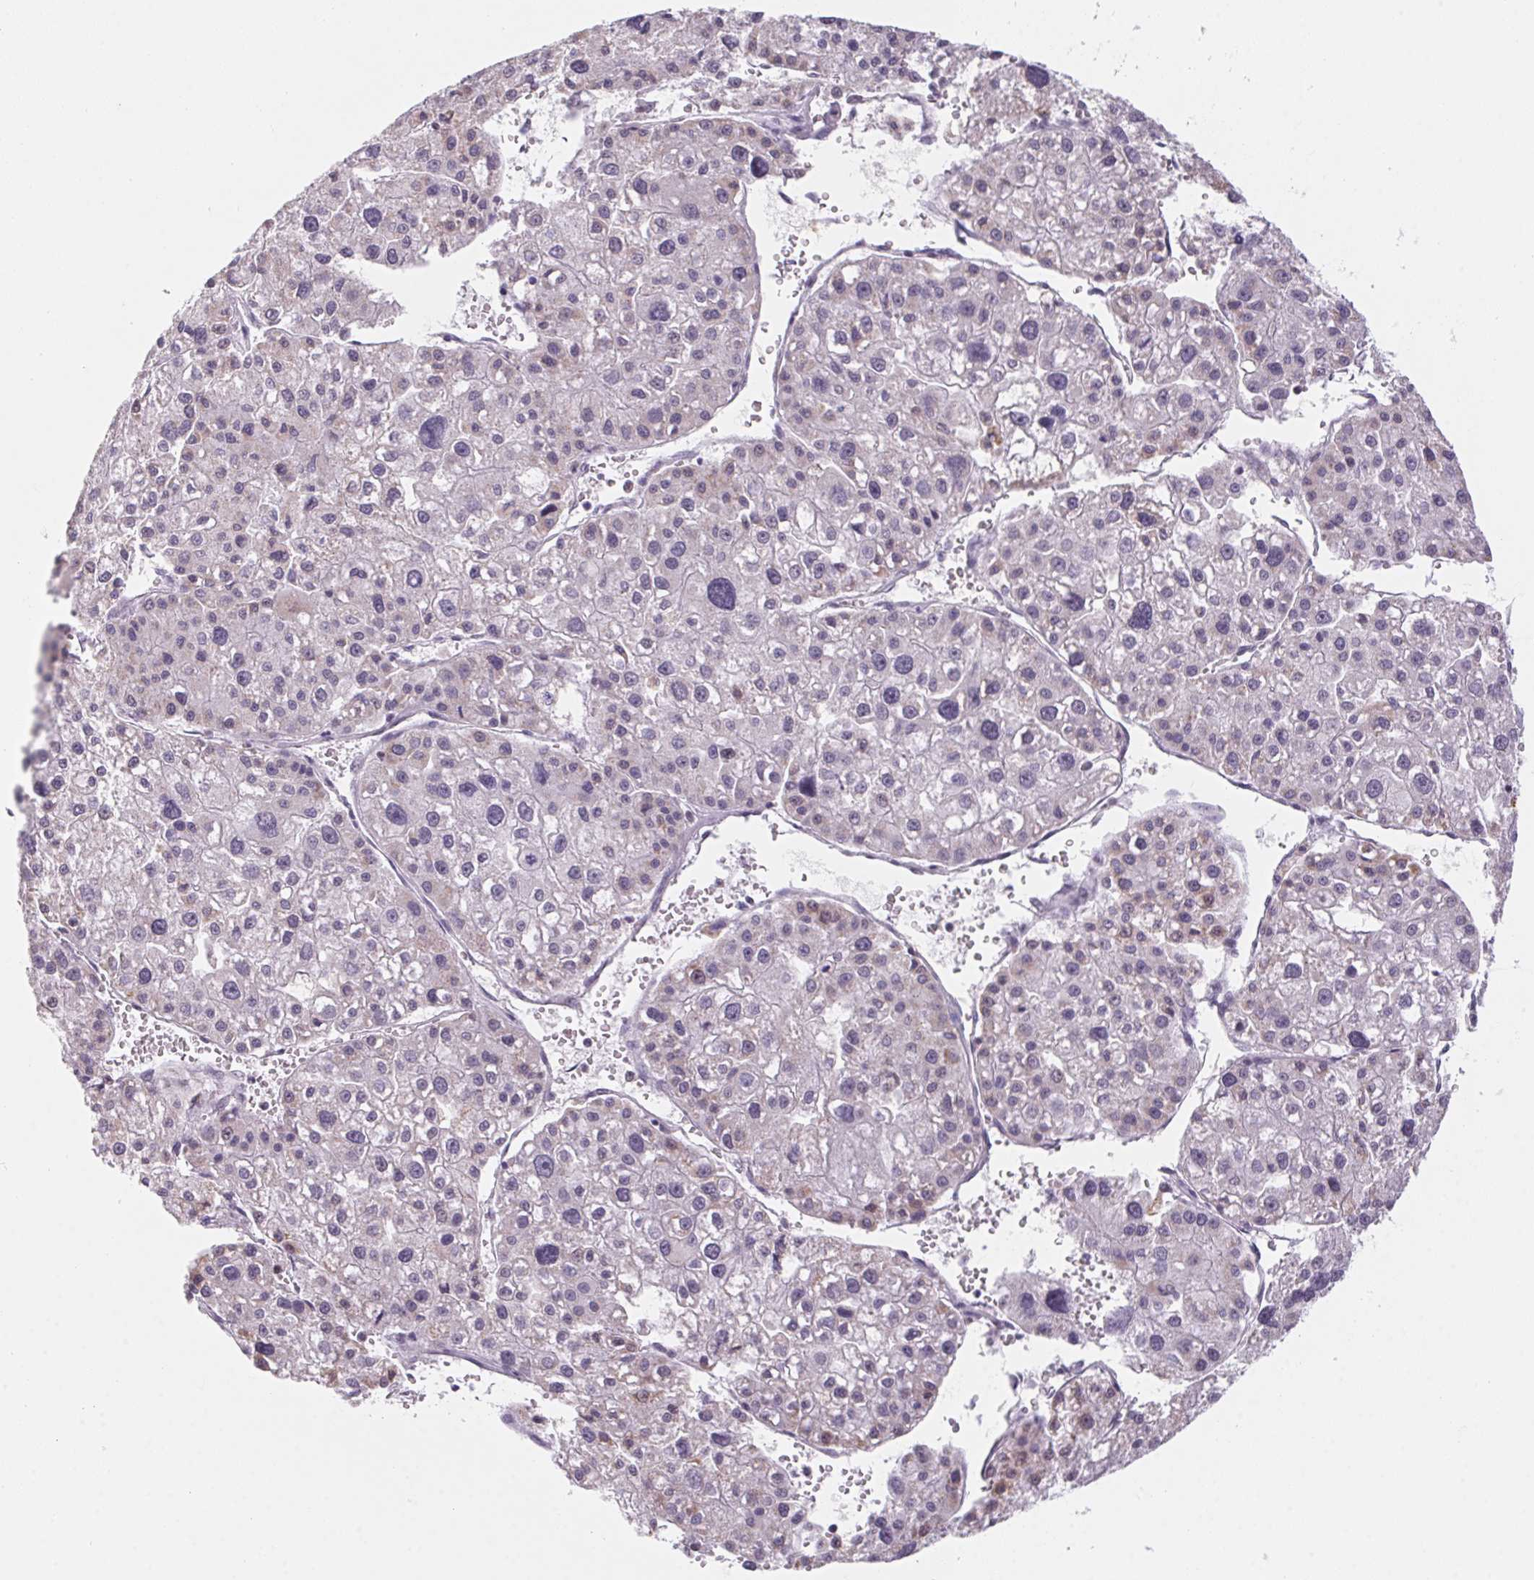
{"staining": {"intensity": "weak", "quantity": "<25%", "location": "cytoplasmic/membranous"}, "tissue": "liver cancer", "cell_type": "Tumor cells", "image_type": "cancer", "snomed": [{"axis": "morphology", "description": "Carcinoma, Hepatocellular, NOS"}, {"axis": "topography", "description": "Liver"}], "caption": "This is an immunohistochemistry image of human liver cancer (hepatocellular carcinoma). There is no staining in tumor cells.", "gene": "PRPH", "patient": {"sex": "male", "age": 73}}